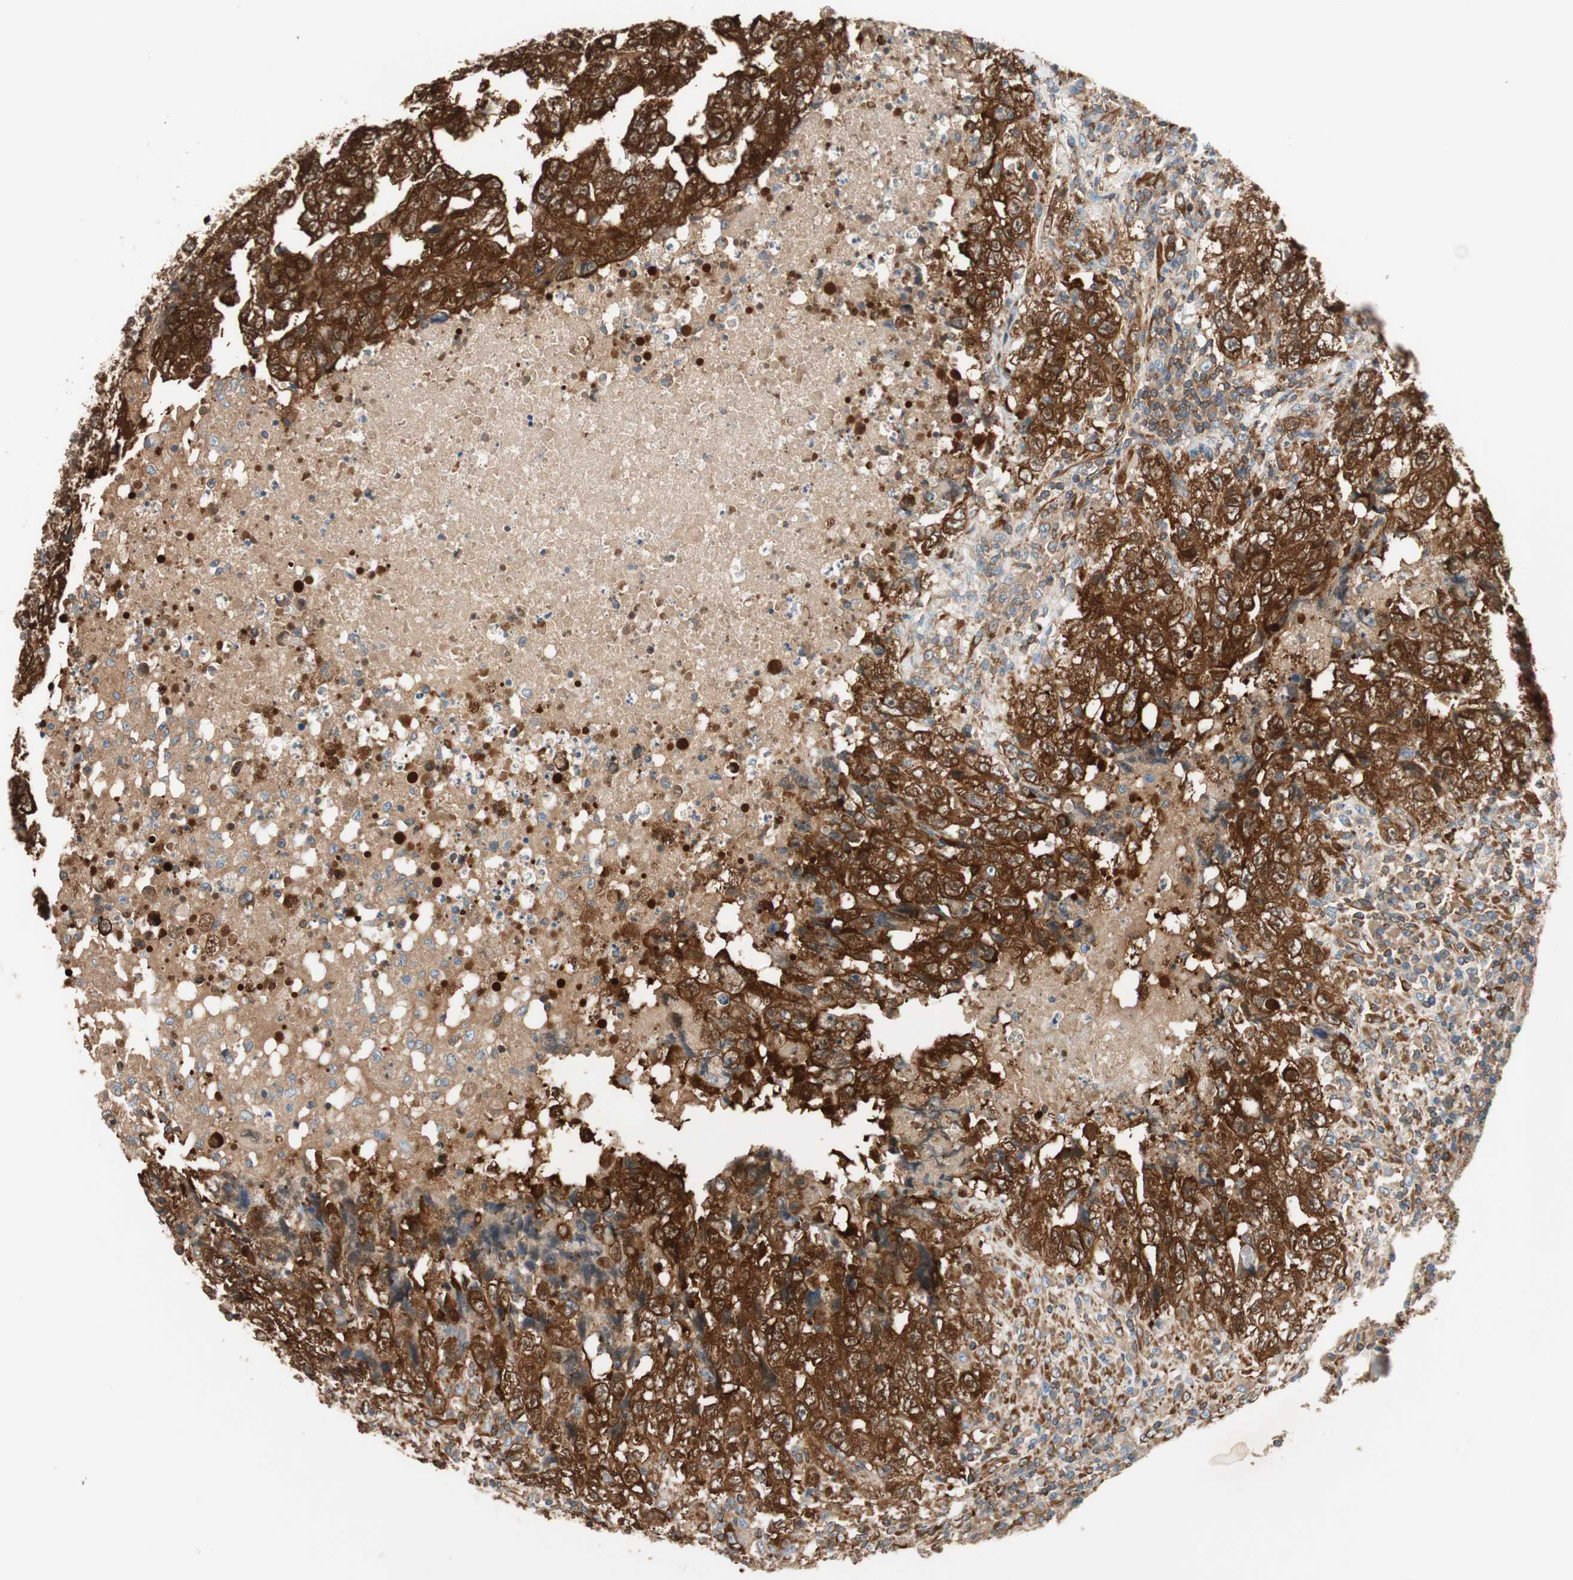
{"staining": {"intensity": "strong", "quantity": ">75%", "location": "cytoplasmic/membranous"}, "tissue": "testis cancer", "cell_type": "Tumor cells", "image_type": "cancer", "snomed": [{"axis": "morphology", "description": "Necrosis, NOS"}, {"axis": "morphology", "description": "Carcinoma, Embryonal, NOS"}, {"axis": "topography", "description": "Testis"}], "caption": "Tumor cells exhibit high levels of strong cytoplasmic/membranous positivity in approximately >75% of cells in testis cancer.", "gene": "WASL", "patient": {"sex": "male", "age": 19}}